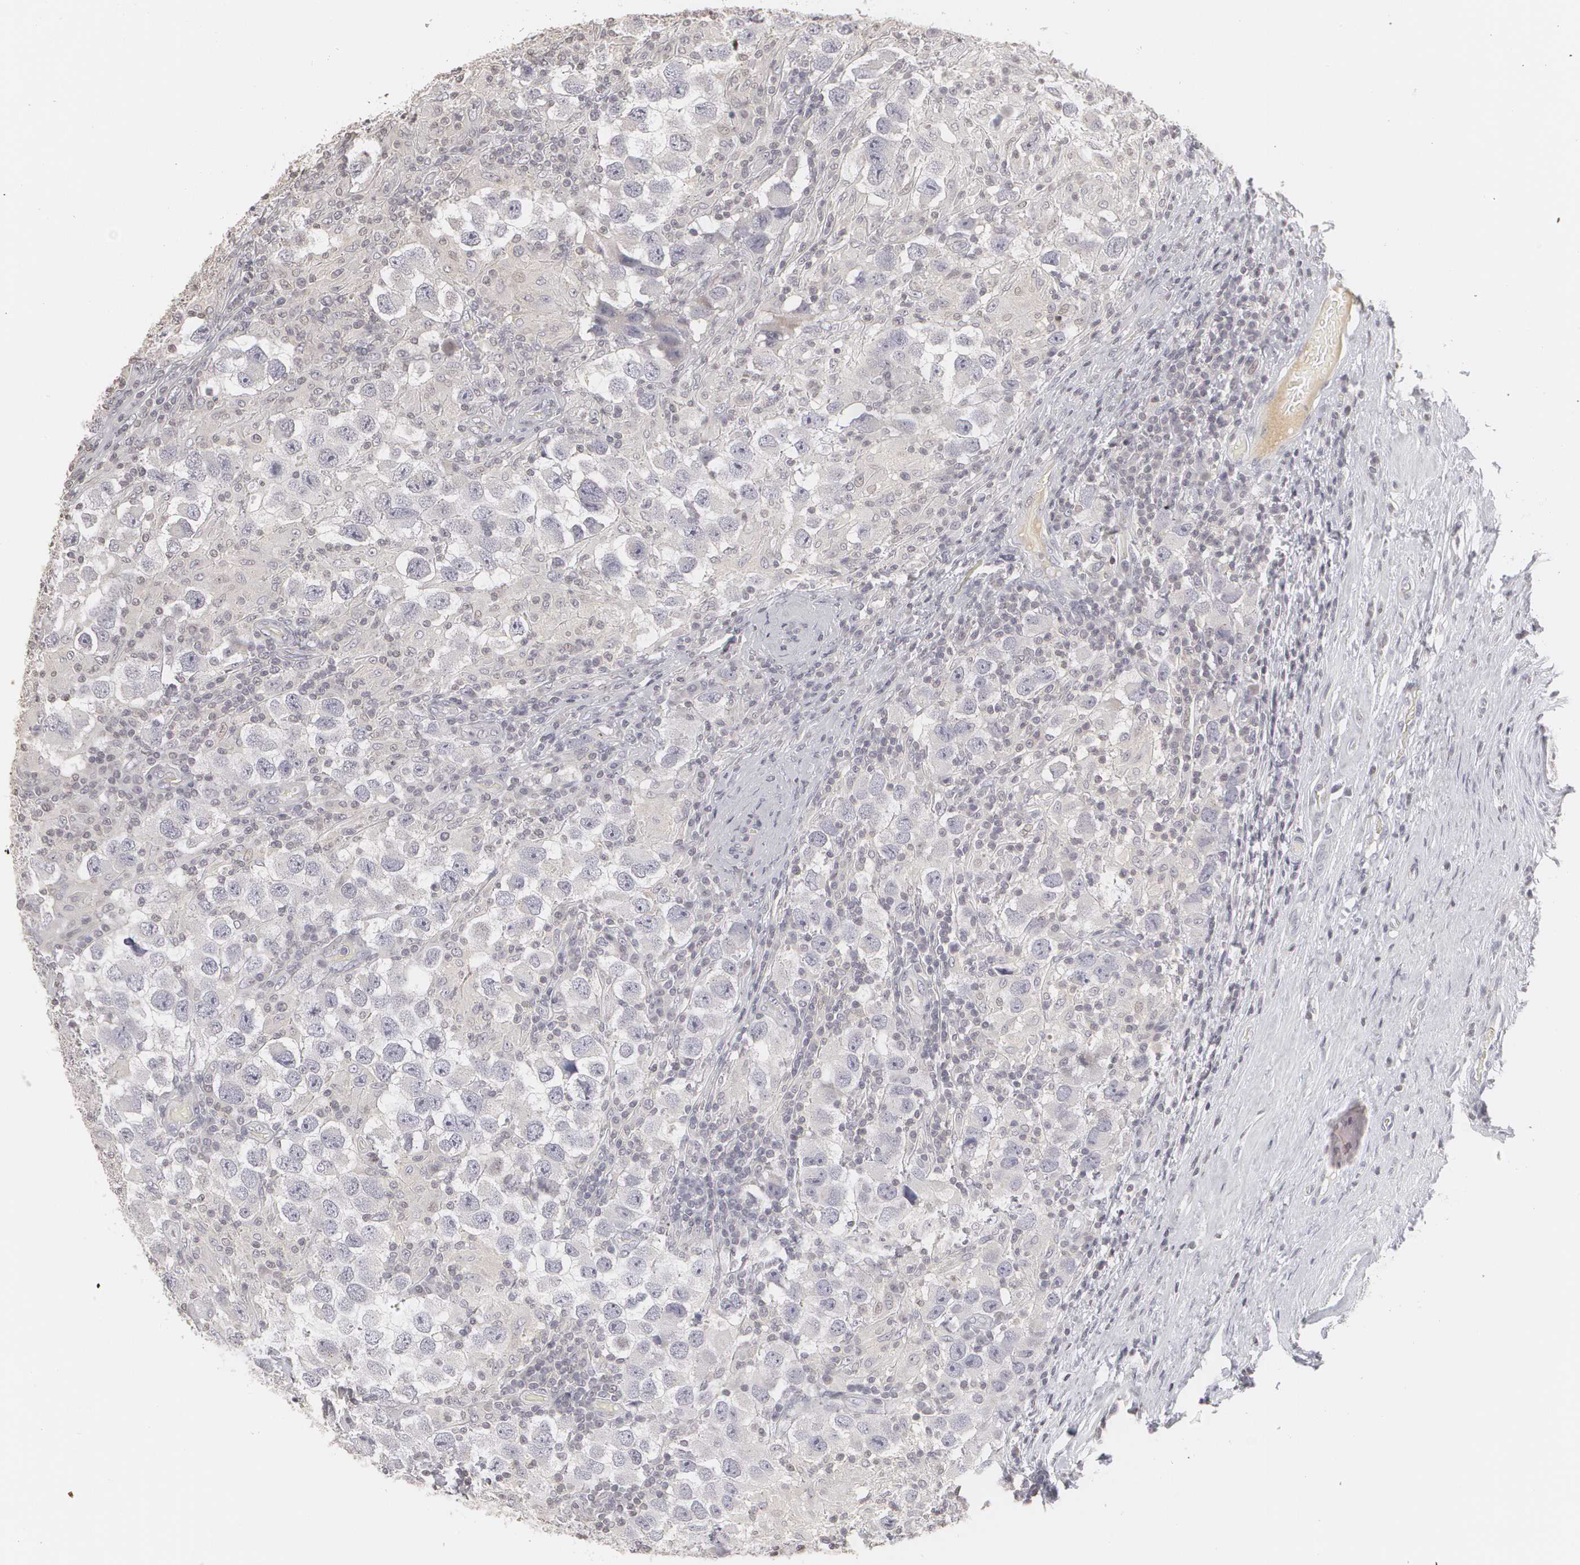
{"staining": {"intensity": "negative", "quantity": "none", "location": "none"}, "tissue": "testis cancer", "cell_type": "Tumor cells", "image_type": "cancer", "snomed": [{"axis": "morphology", "description": "Carcinoma, Embryonal, NOS"}, {"axis": "topography", "description": "Testis"}], "caption": "High power microscopy micrograph of an immunohistochemistry (IHC) histopathology image of testis cancer (embryonal carcinoma), revealing no significant positivity in tumor cells.", "gene": "CLDN2", "patient": {"sex": "male", "age": 21}}